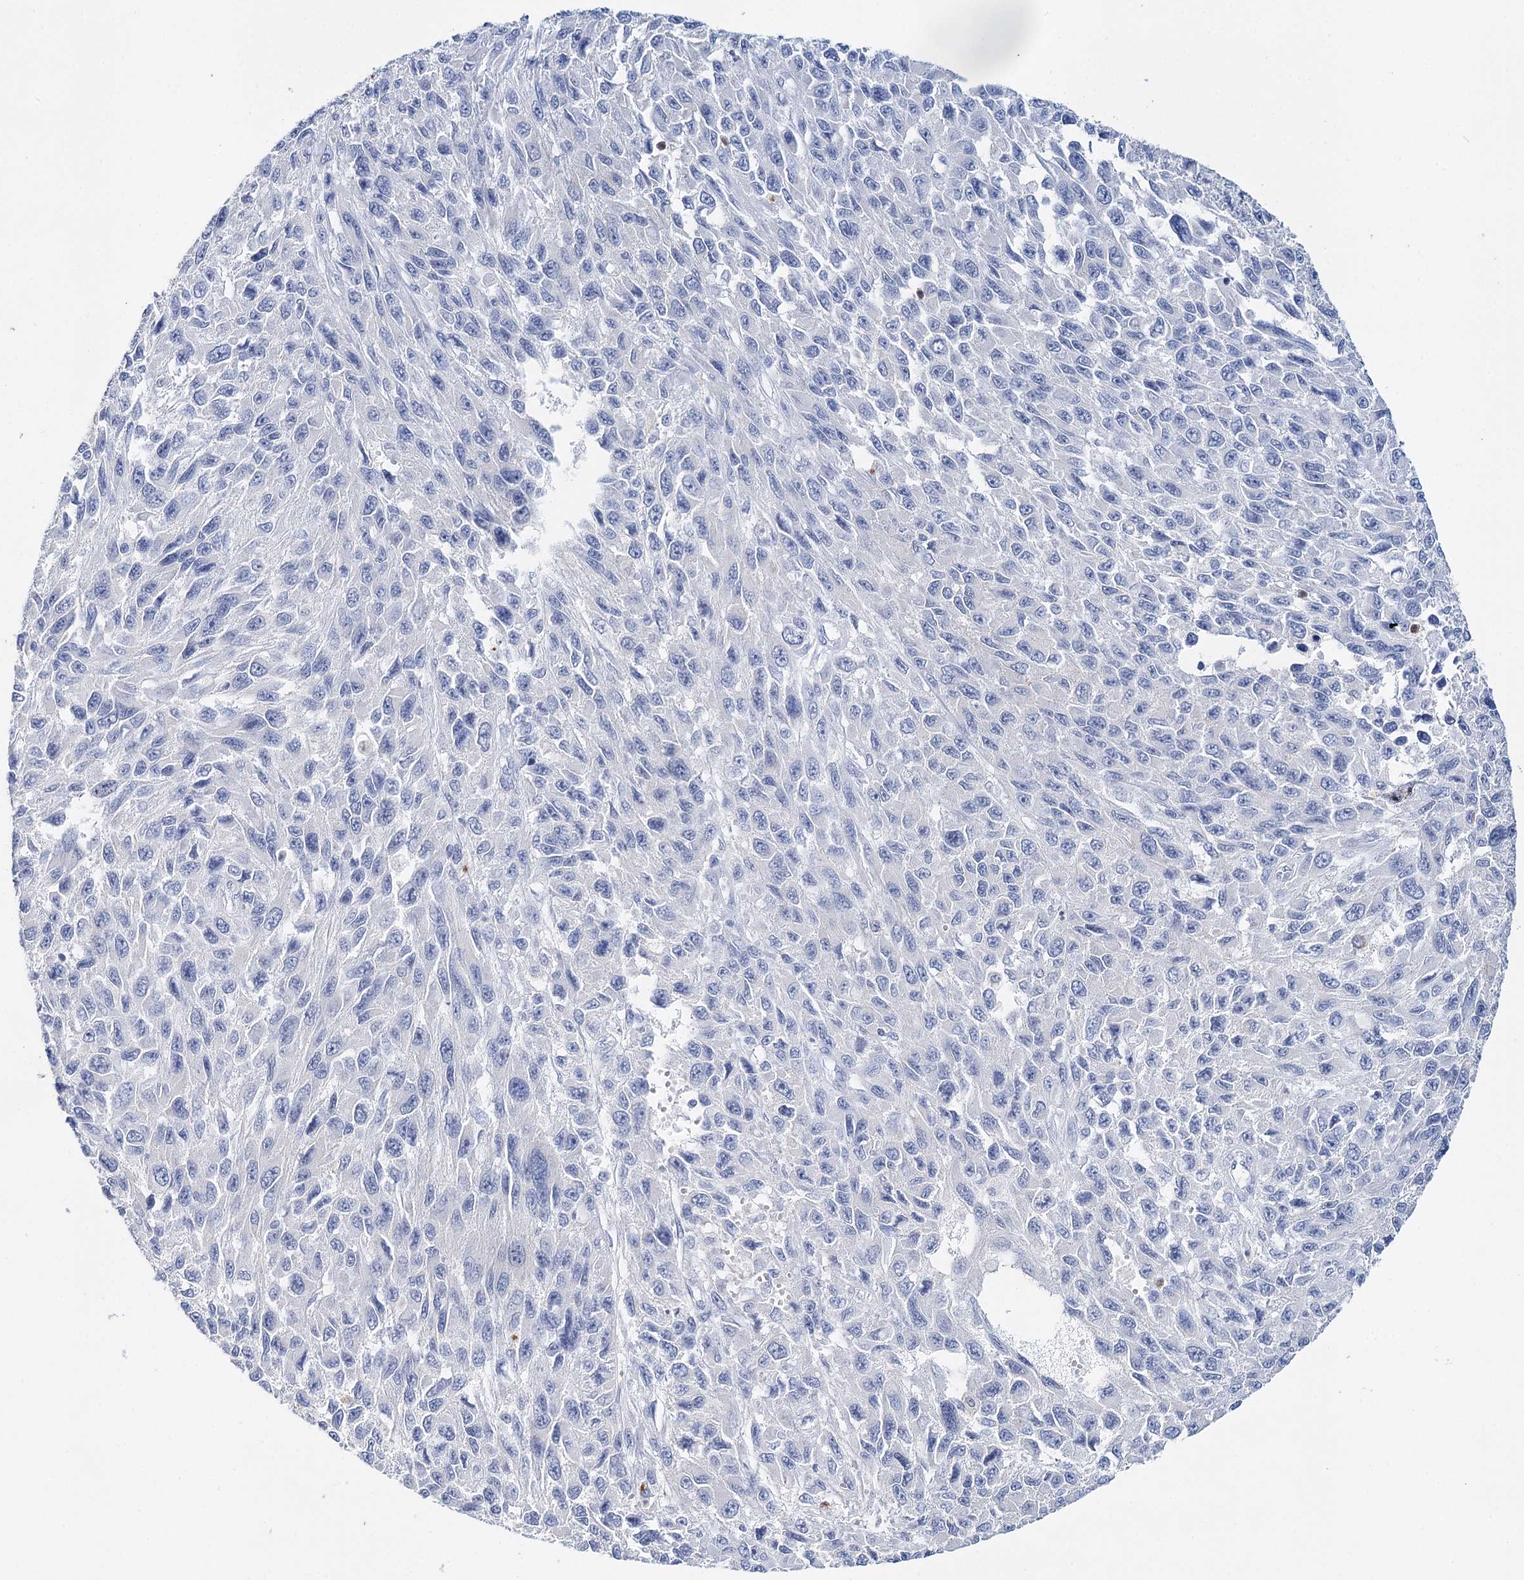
{"staining": {"intensity": "negative", "quantity": "none", "location": "none"}, "tissue": "melanoma", "cell_type": "Tumor cells", "image_type": "cancer", "snomed": [{"axis": "morphology", "description": "Normal tissue, NOS"}, {"axis": "morphology", "description": "Malignant melanoma, NOS"}, {"axis": "topography", "description": "Skin"}], "caption": "An IHC histopathology image of melanoma is shown. There is no staining in tumor cells of melanoma.", "gene": "CEACAM8", "patient": {"sex": "female", "age": 96}}